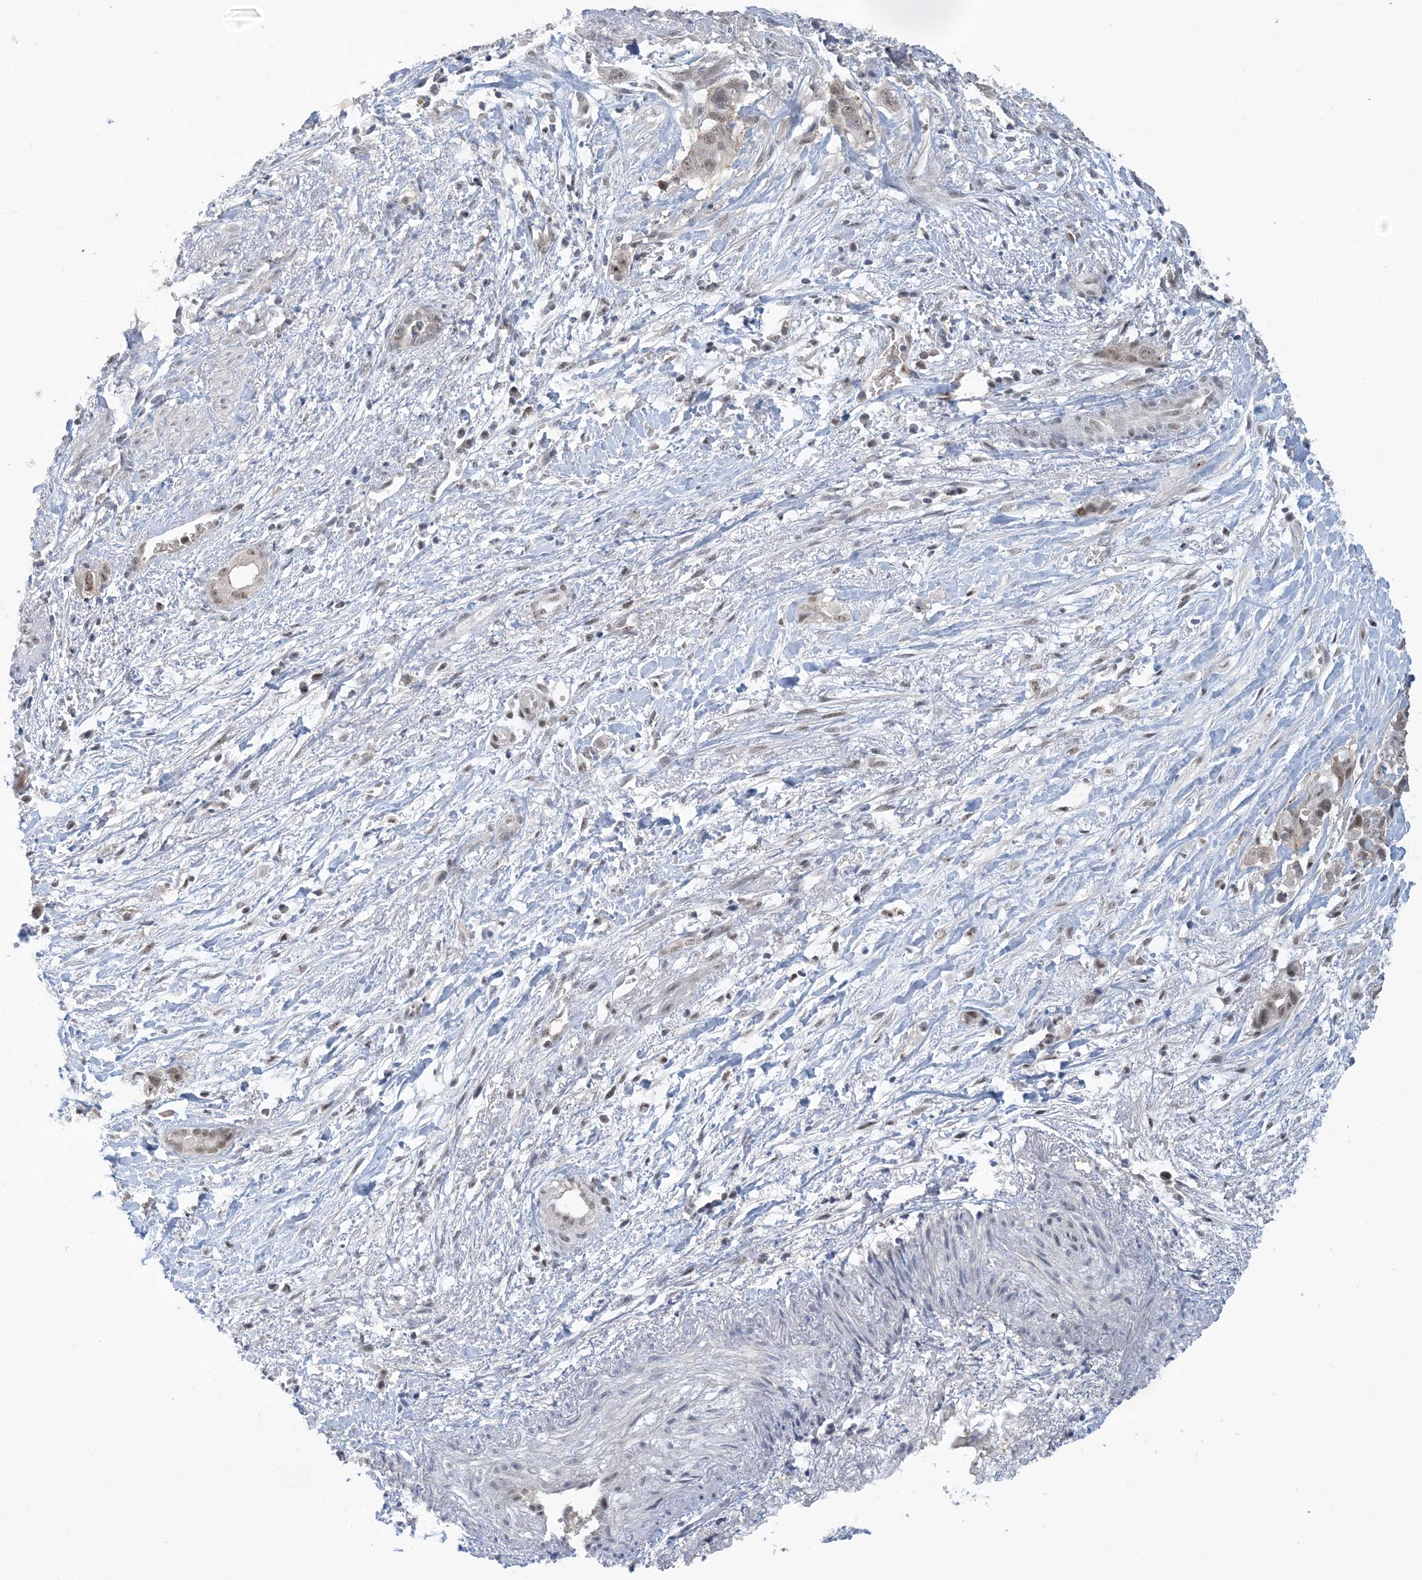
{"staining": {"intensity": "weak", "quantity": "<25%", "location": "nuclear"}, "tissue": "liver cancer", "cell_type": "Tumor cells", "image_type": "cancer", "snomed": [{"axis": "morphology", "description": "Cholangiocarcinoma"}, {"axis": "topography", "description": "Liver"}], "caption": "Tumor cells are negative for brown protein staining in liver cholangiocarcinoma.", "gene": "UBE2E1", "patient": {"sex": "female", "age": 79}}